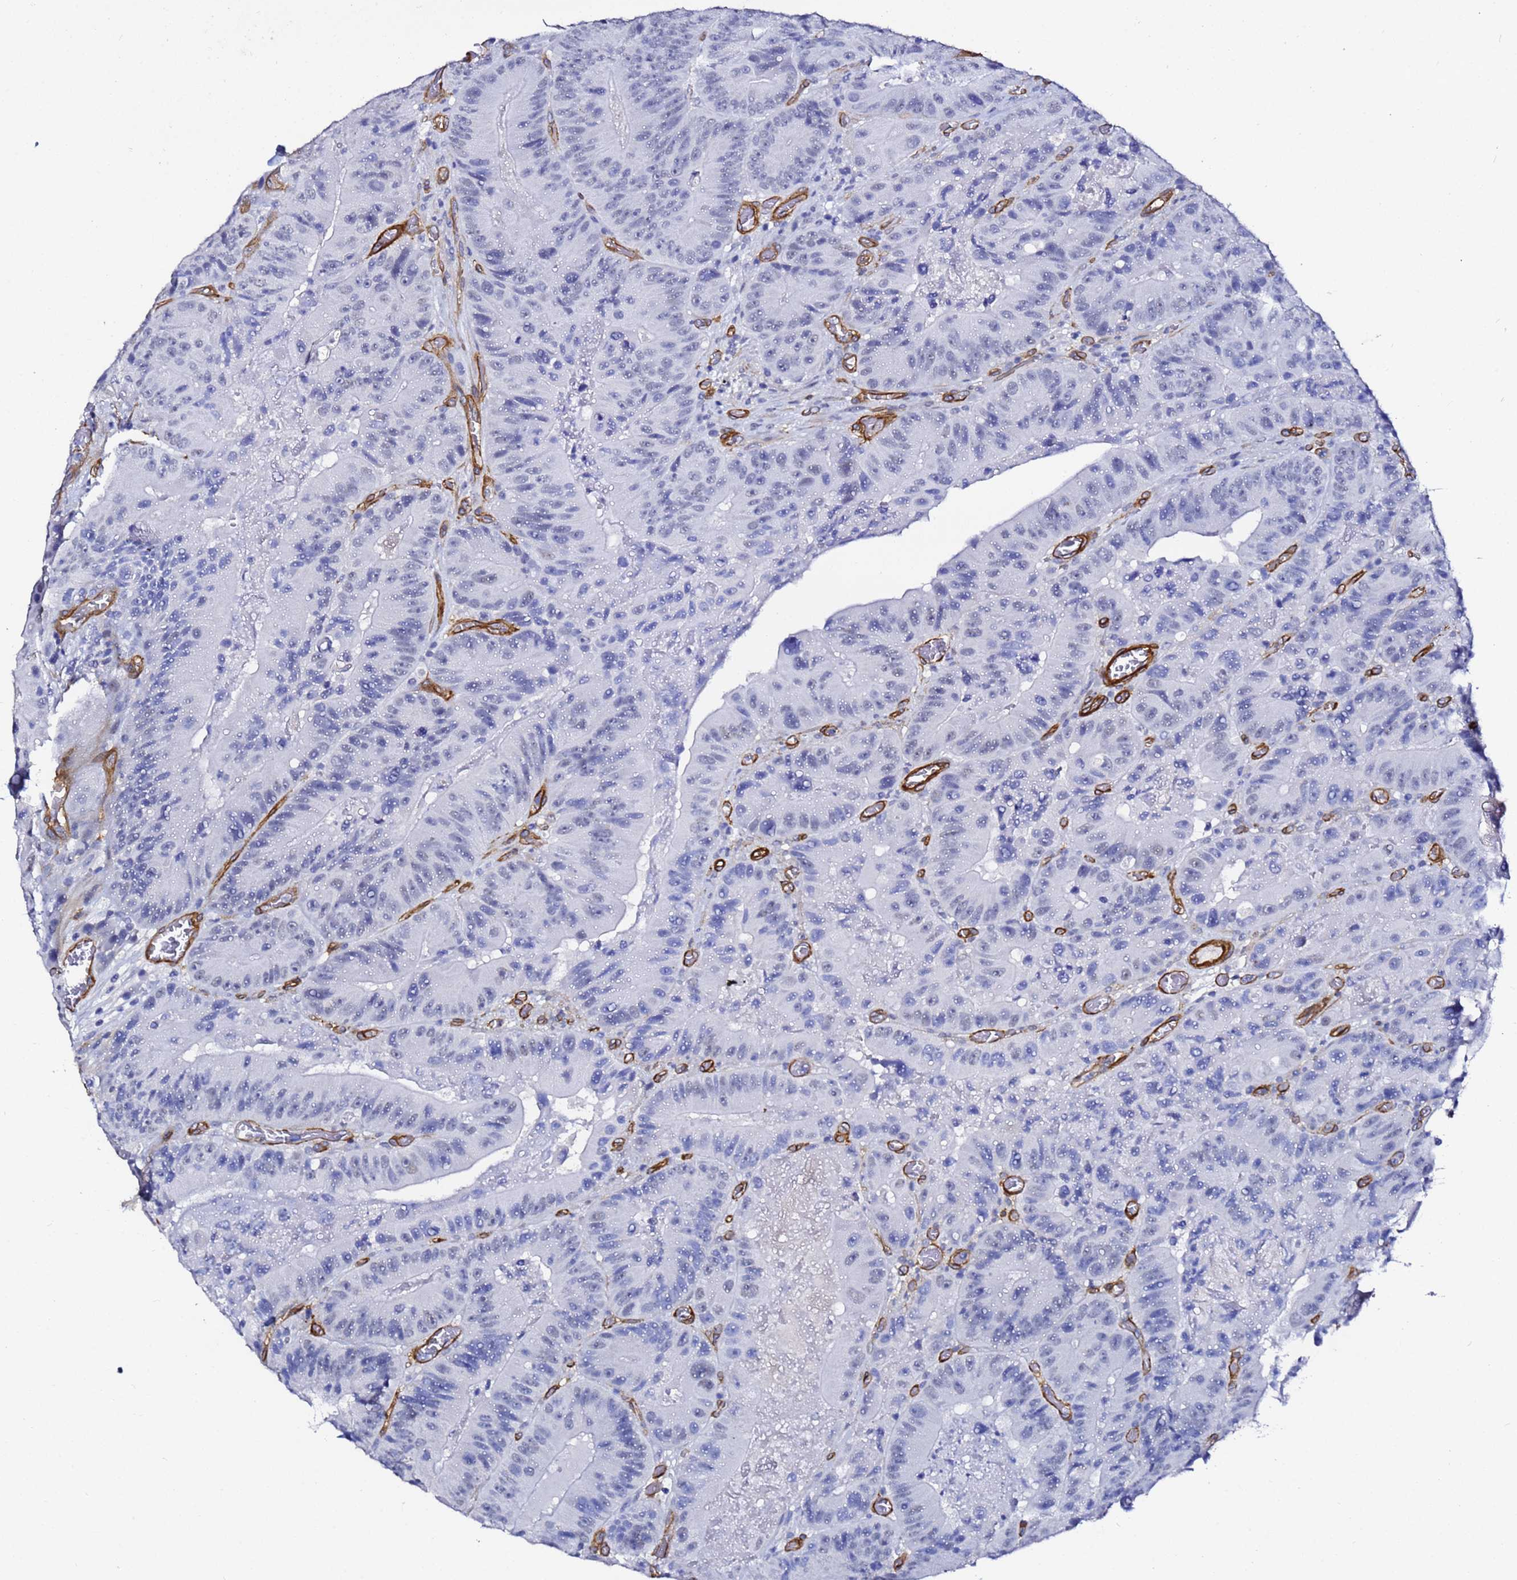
{"staining": {"intensity": "negative", "quantity": "none", "location": "none"}, "tissue": "colorectal cancer", "cell_type": "Tumor cells", "image_type": "cancer", "snomed": [{"axis": "morphology", "description": "Adenocarcinoma, NOS"}, {"axis": "topography", "description": "Colon"}], "caption": "IHC of colorectal cancer reveals no positivity in tumor cells.", "gene": "DEFB104A", "patient": {"sex": "female", "age": 86}}